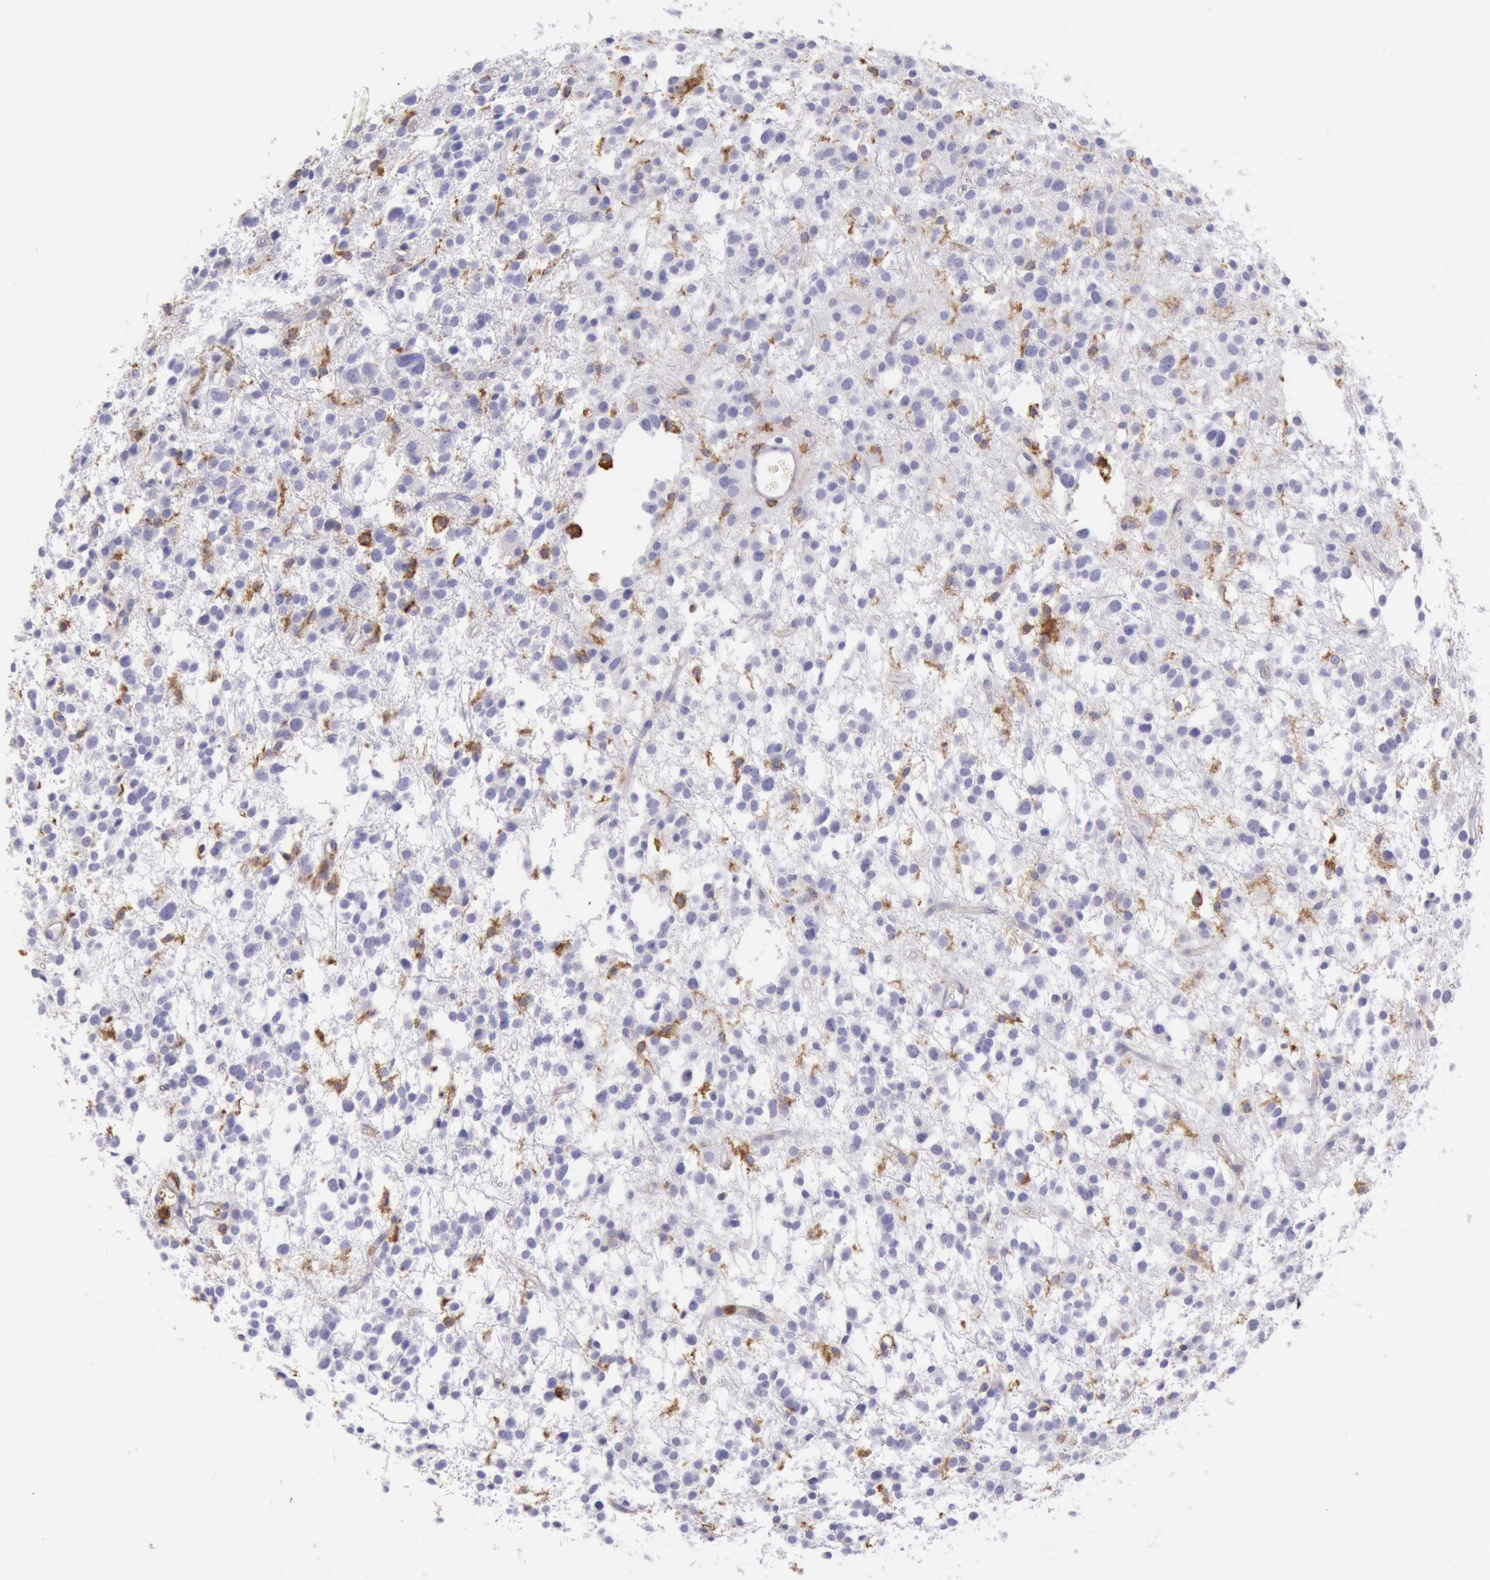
{"staining": {"intensity": "moderate", "quantity": "<25%", "location": "cytoplasmic/membranous"}, "tissue": "glioma", "cell_type": "Tumor cells", "image_type": "cancer", "snomed": [{"axis": "morphology", "description": "Glioma, malignant, Low grade"}, {"axis": "topography", "description": "Brain"}], "caption": "There is low levels of moderate cytoplasmic/membranous positivity in tumor cells of glioma, as demonstrated by immunohistochemical staining (brown color).", "gene": "LYN", "patient": {"sex": "female", "age": 36}}